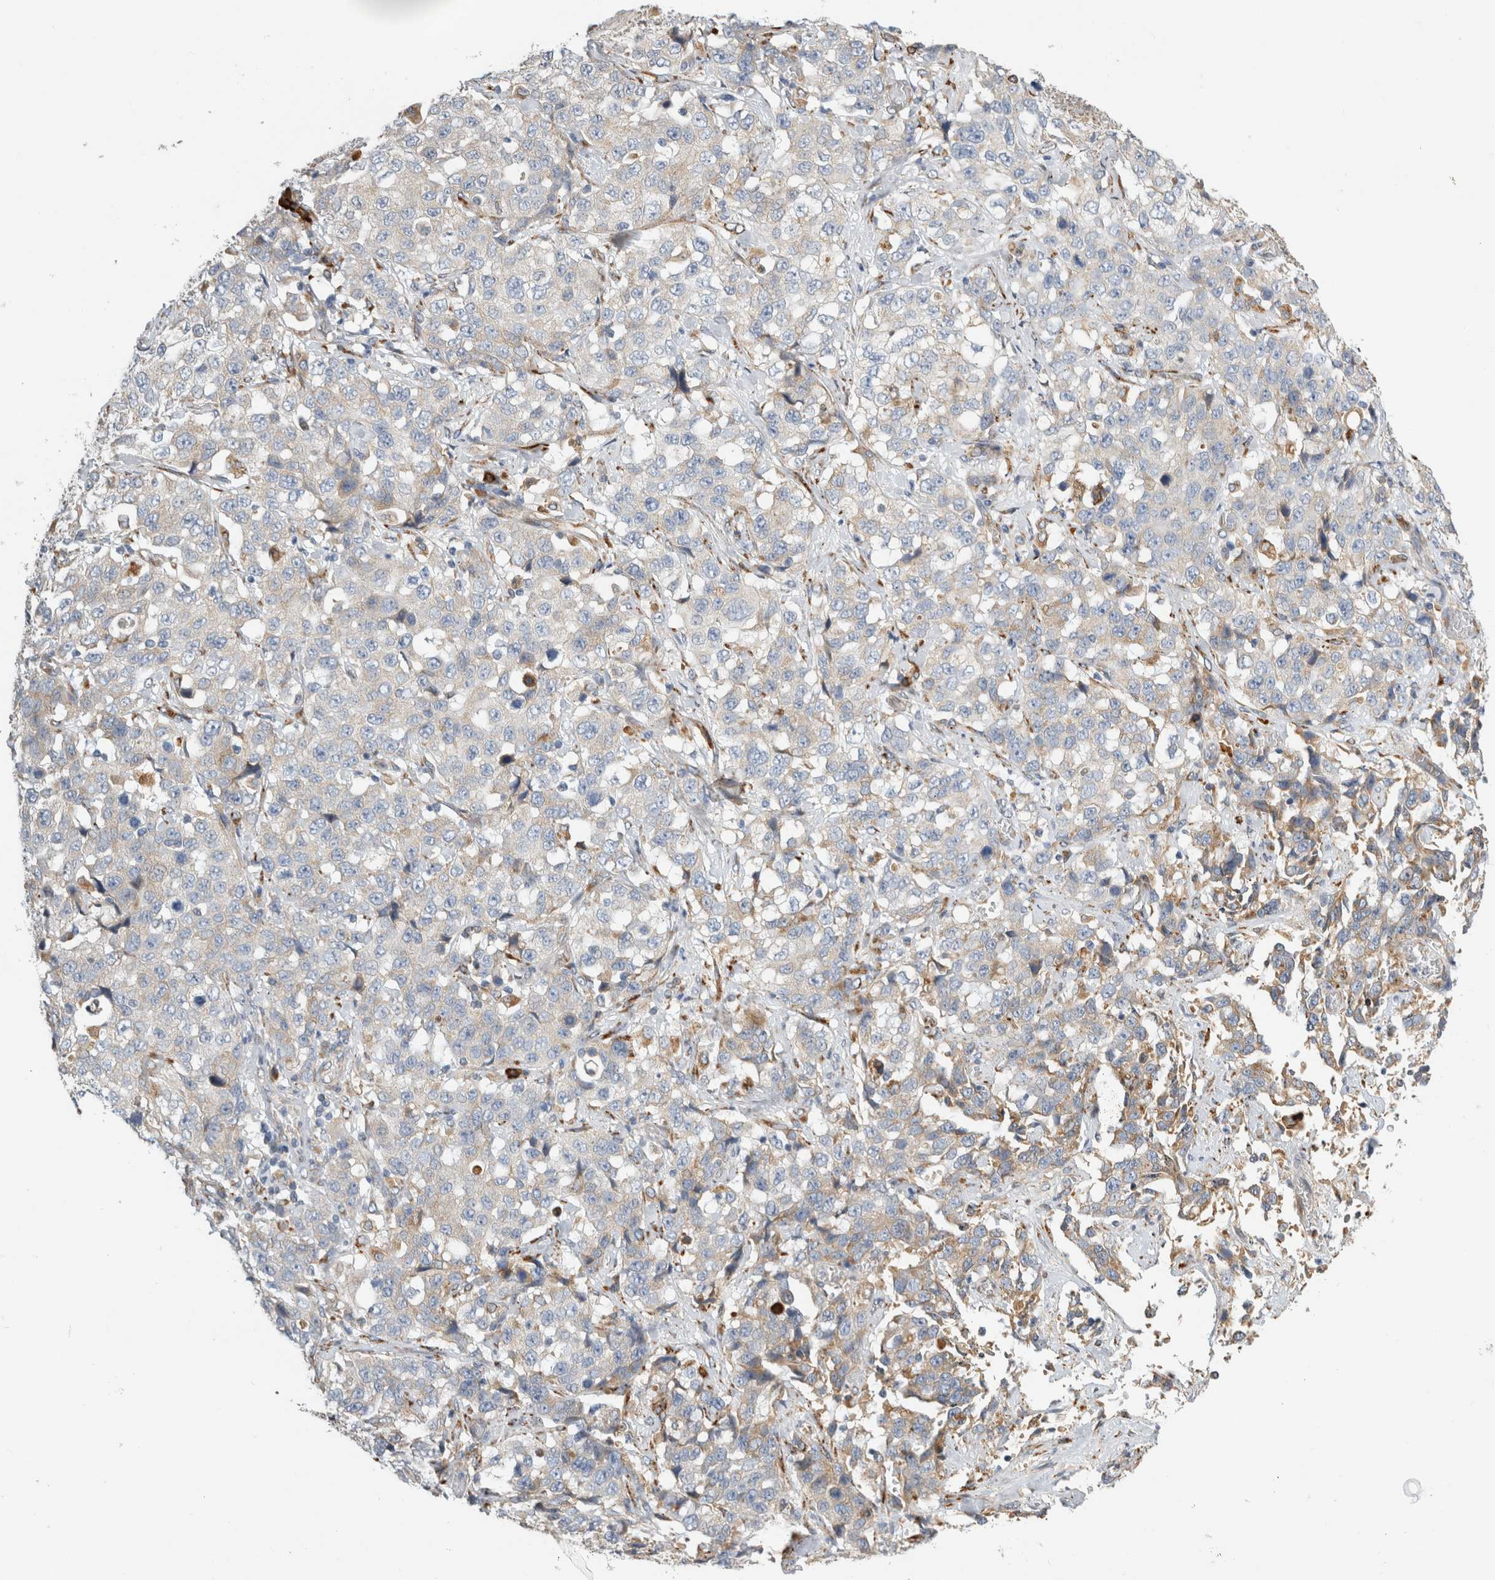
{"staining": {"intensity": "weak", "quantity": "<25%", "location": "cytoplasmic/membranous"}, "tissue": "stomach cancer", "cell_type": "Tumor cells", "image_type": "cancer", "snomed": [{"axis": "morphology", "description": "Normal tissue, NOS"}, {"axis": "morphology", "description": "Adenocarcinoma, NOS"}, {"axis": "topography", "description": "Stomach"}], "caption": "The immunohistochemistry (IHC) image has no significant expression in tumor cells of stomach adenocarcinoma tissue. (DAB immunohistochemistry visualized using brightfield microscopy, high magnification).", "gene": "RPN2", "patient": {"sex": "male", "age": 48}}